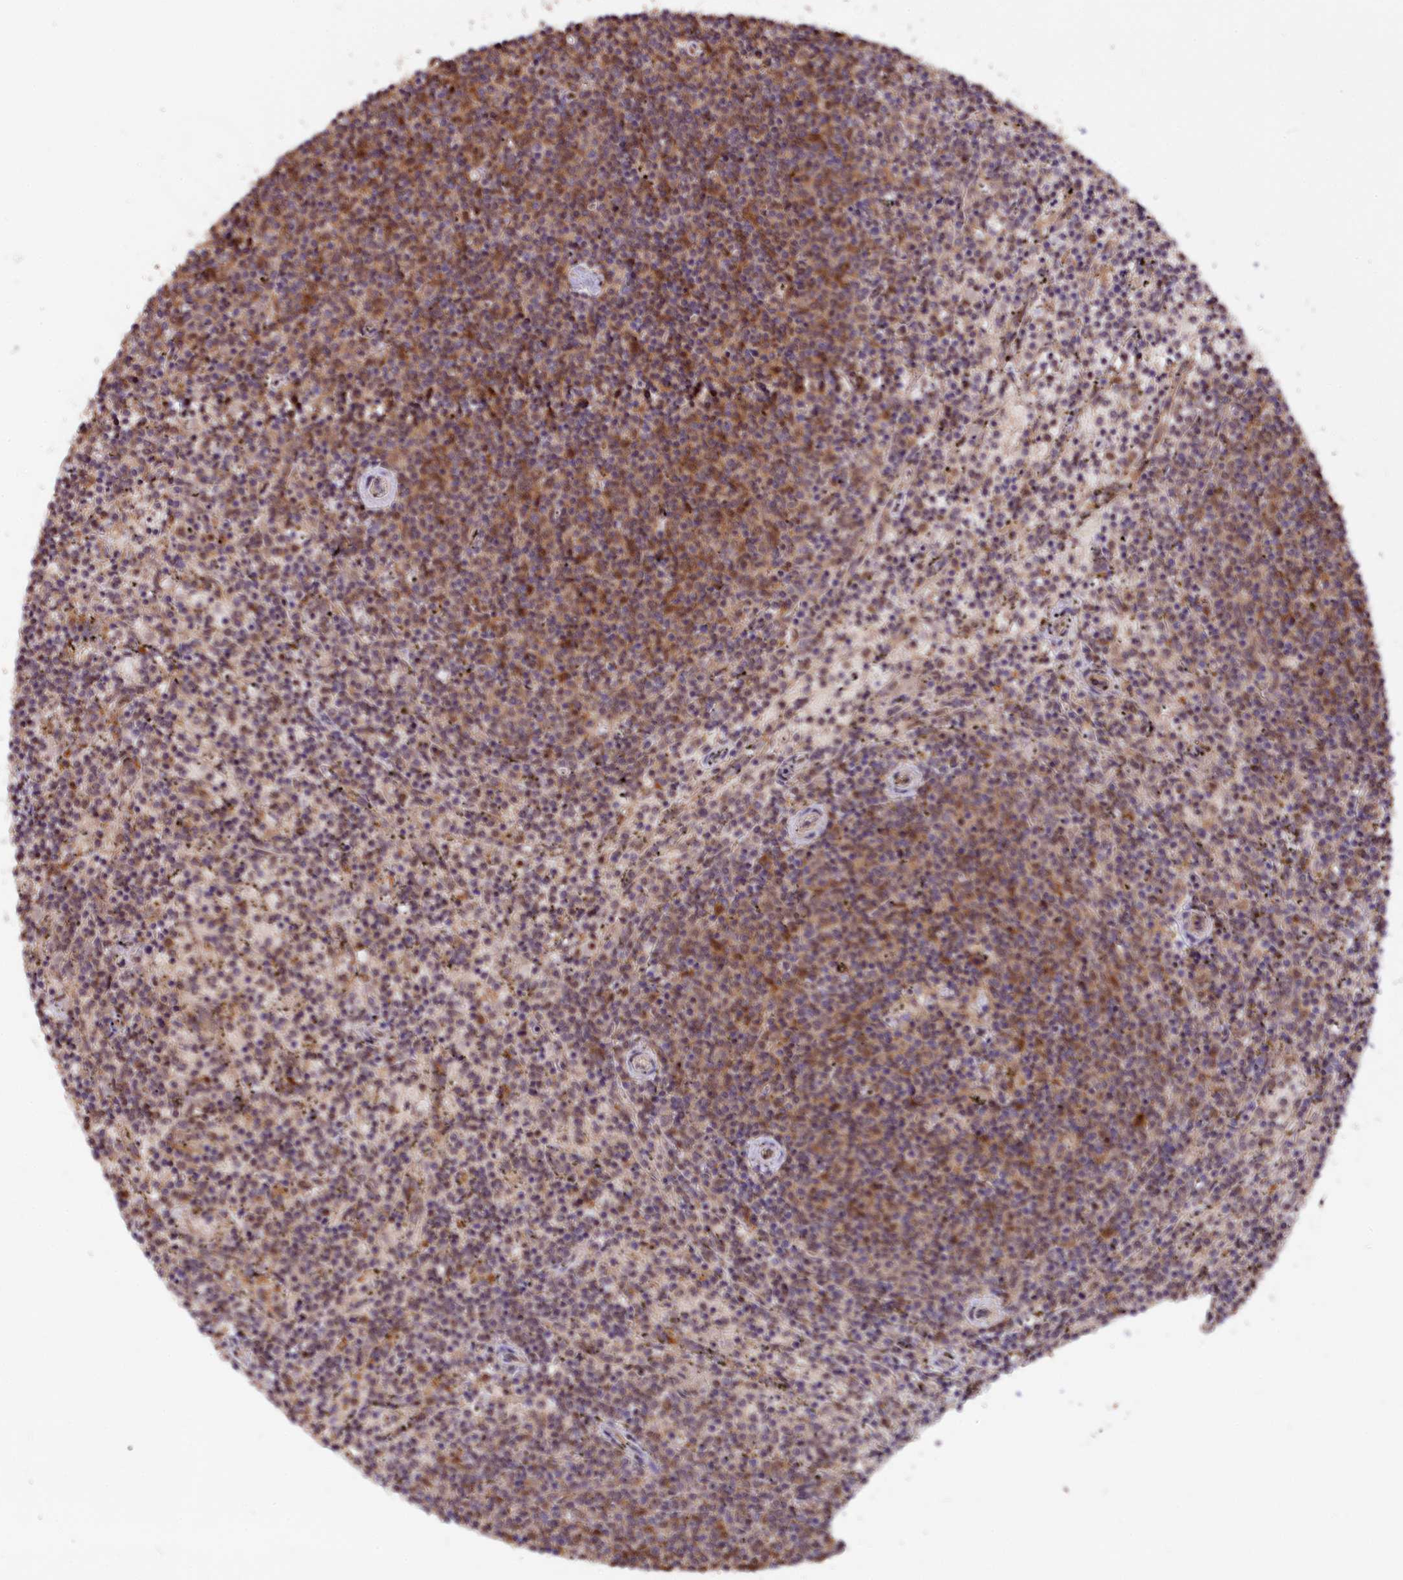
{"staining": {"intensity": "negative", "quantity": "none", "location": "none"}, "tissue": "lymphoma", "cell_type": "Tumor cells", "image_type": "cancer", "snomed": [{"axis": "morphology", "description": "Malignant lymphoma, non-Hodgkin's type, Low grade"}, {"axis": "topography", "description": "Spleen"}], "caption": "Histopathology image shows no significant protein expression in tumor cells of low-grade malignant lymphoma, non-Hodgkin's type. Nuclei are stained in blue.", "gene": "ADRM1", "patient": {"sex": "female", "age": 50}}